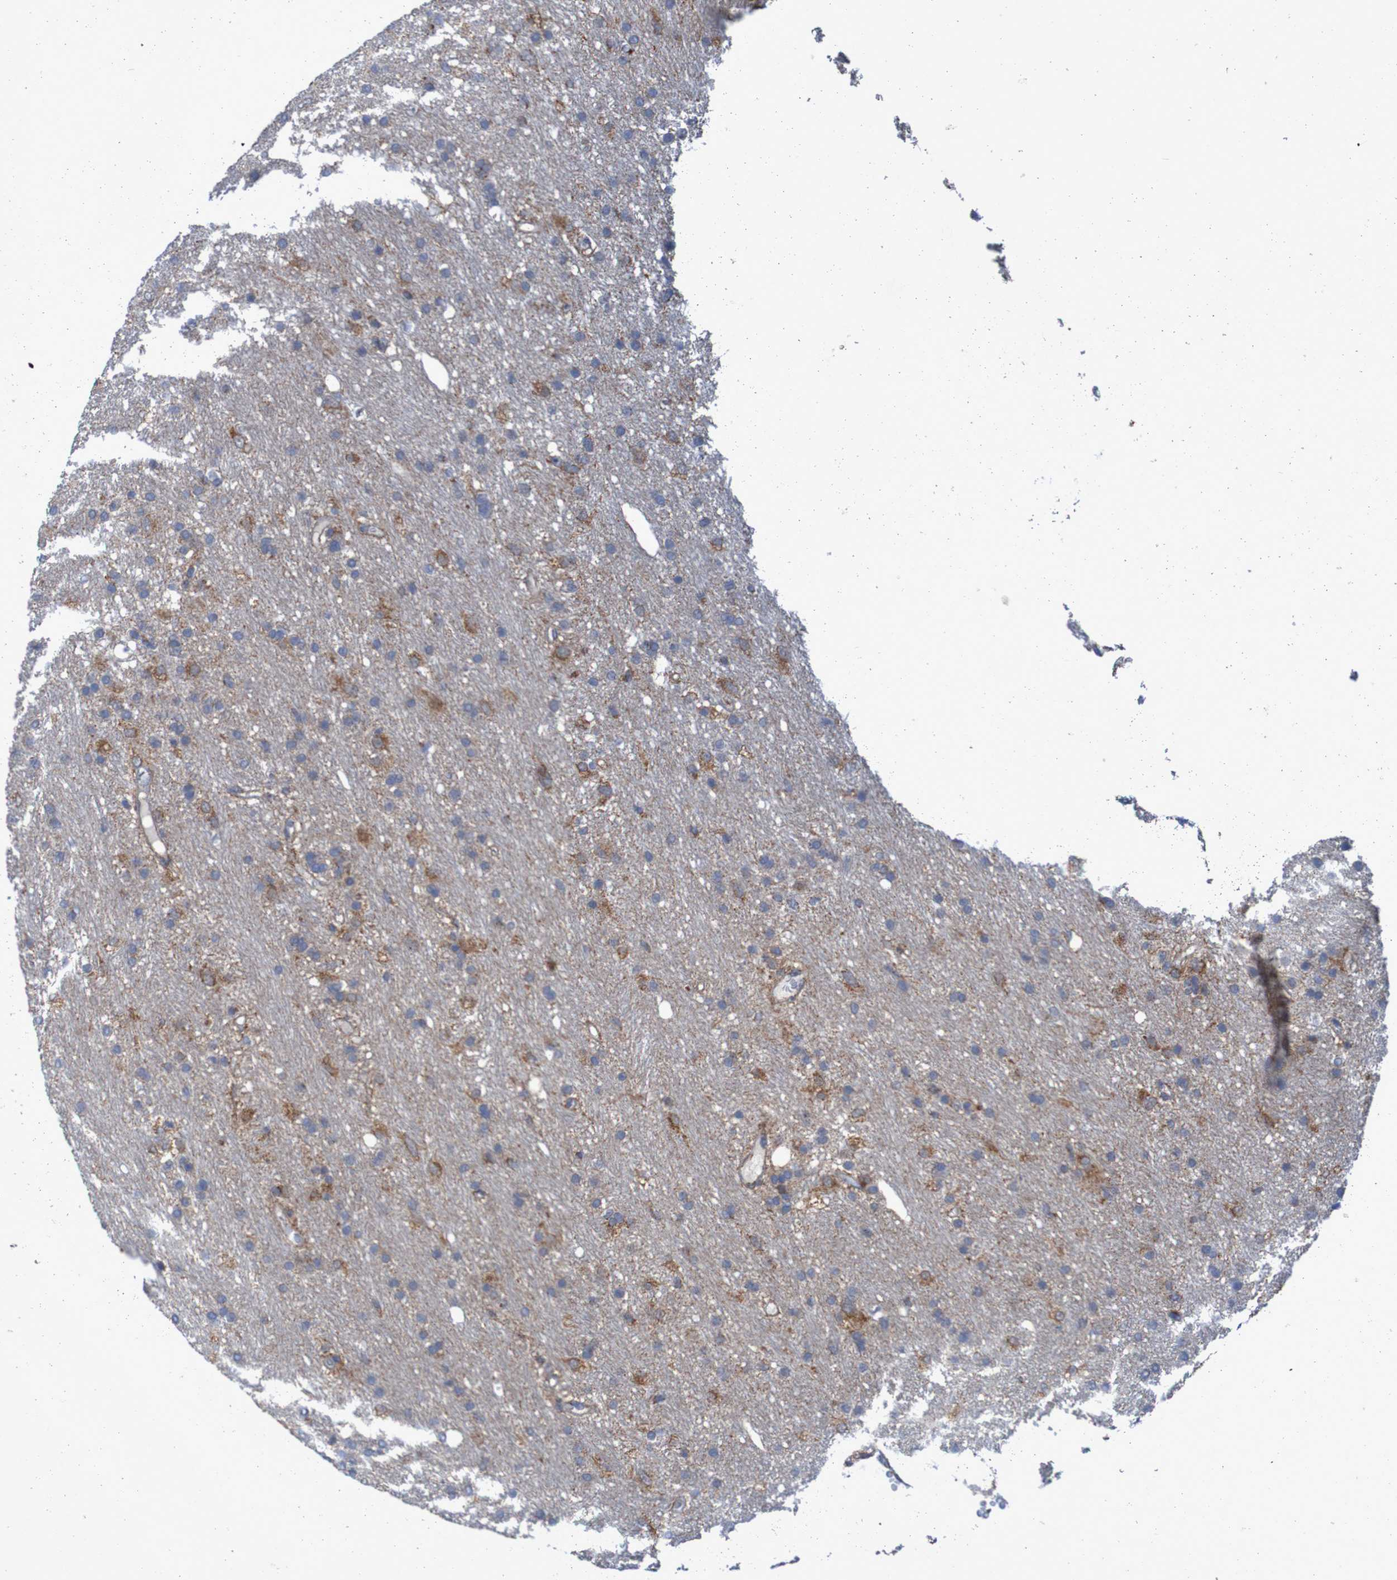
{"staining": {"intensity": "moderate", "quantity": ">75%", "location": "cytoplasmic/membranous"}, "tissue": "glioma", "cell_type": "Tumor cells", "image_type": "cancer", "snomed": [{"axis": "morphology", "description": "Glioma, malignant, Low grade"}, {"axis": "topography", "description": "Brain"}], "caption": "This is an image of immunohistochemistry staining of low-grade glioma (malignant), which shows moderate expression in the cytoplasmic/membranous of tumor cells.", "gene": "CCDC51", "patient": {"sex": "male", "age": 77}}